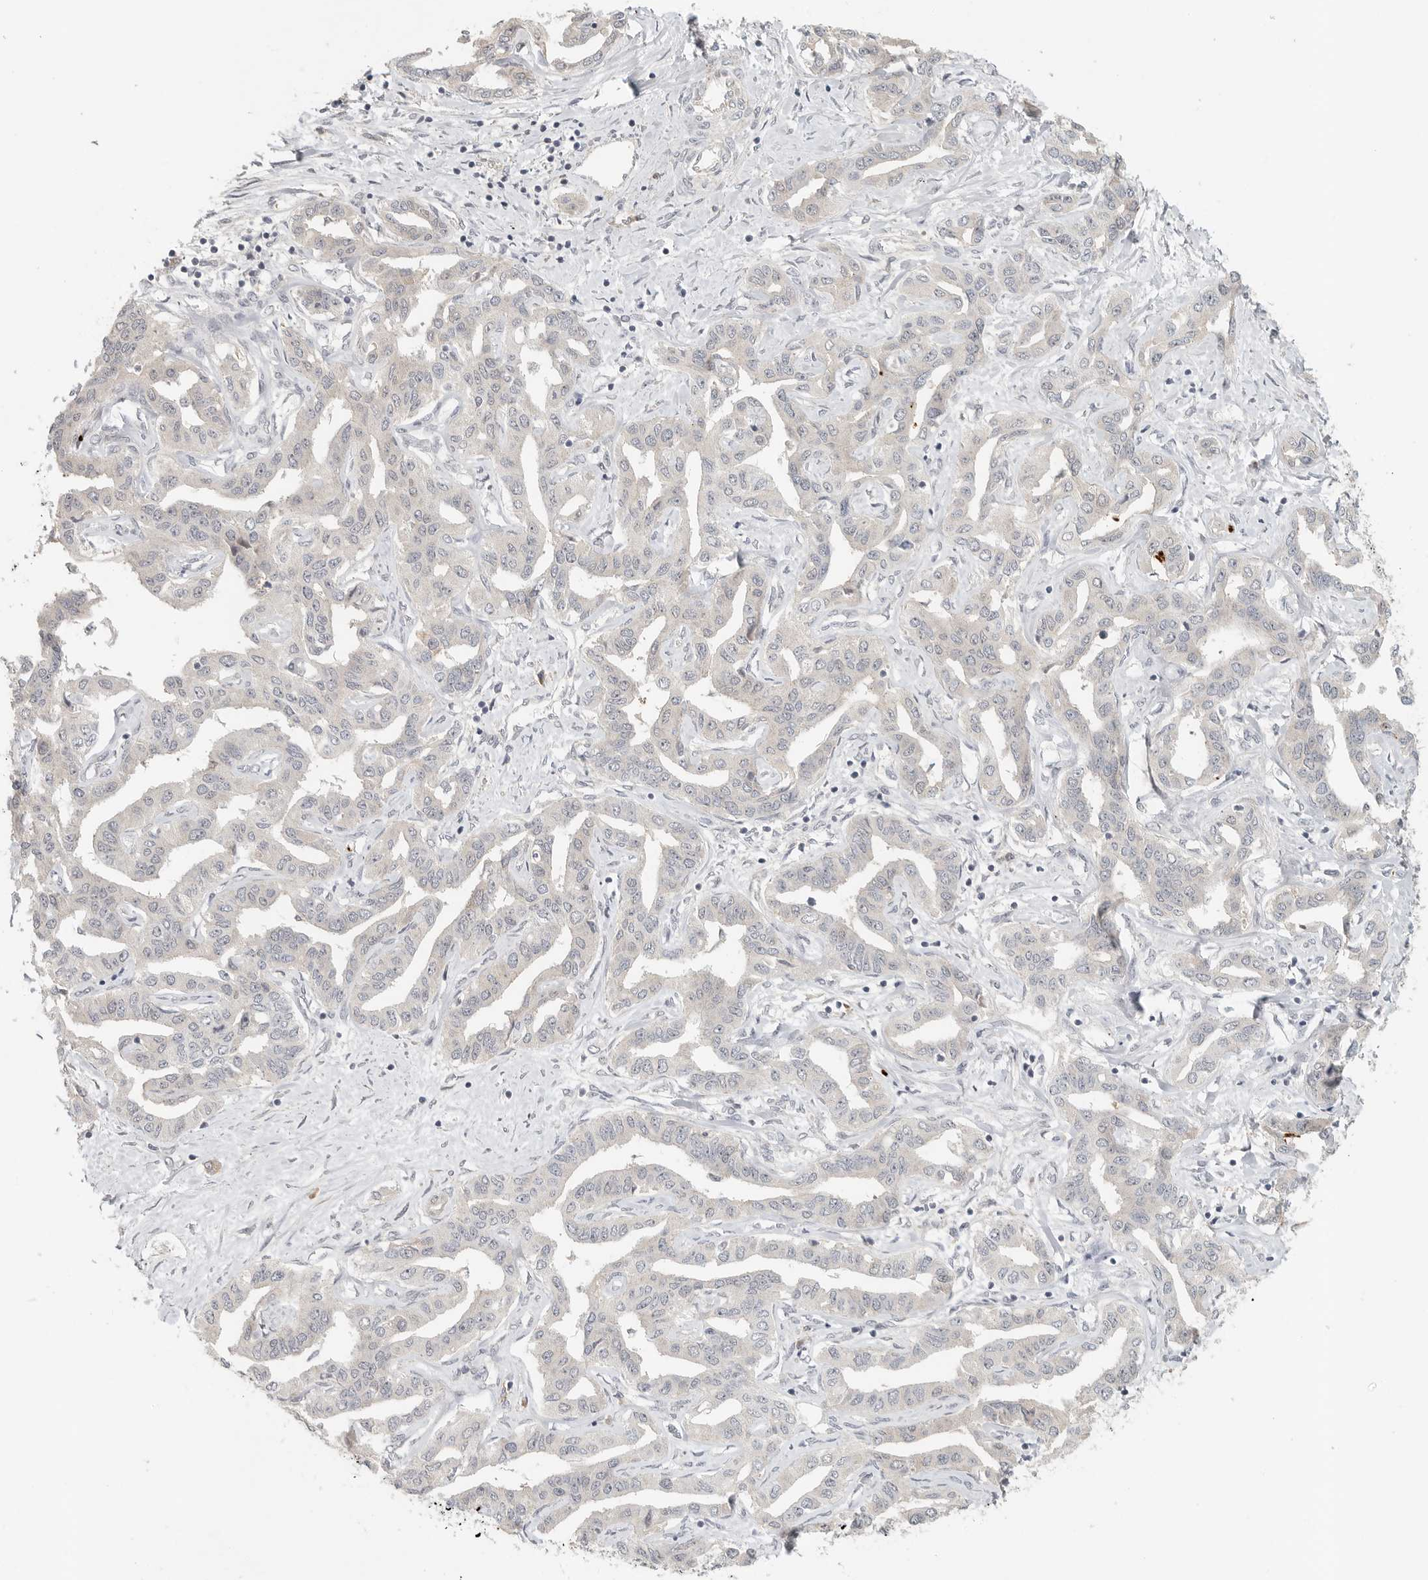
{"staining": {"intensity": "negative", "quantity": "none", "location": "none"}, "tissue": "liver cancer", "cell_type": "Tumor cells", "image_type": "cancer", "snomed": [{"axis": "morphology", "description": "Cholangiocarcinoma"}, {"axis": "topography", "description": "Liver"}], "caption": "The histopathology image displays no staining of tumor cells in liver cancer (cholangiocarcinoma).", "gene": "HDAC6", "patient": {"sex": "male", "age": 59}}